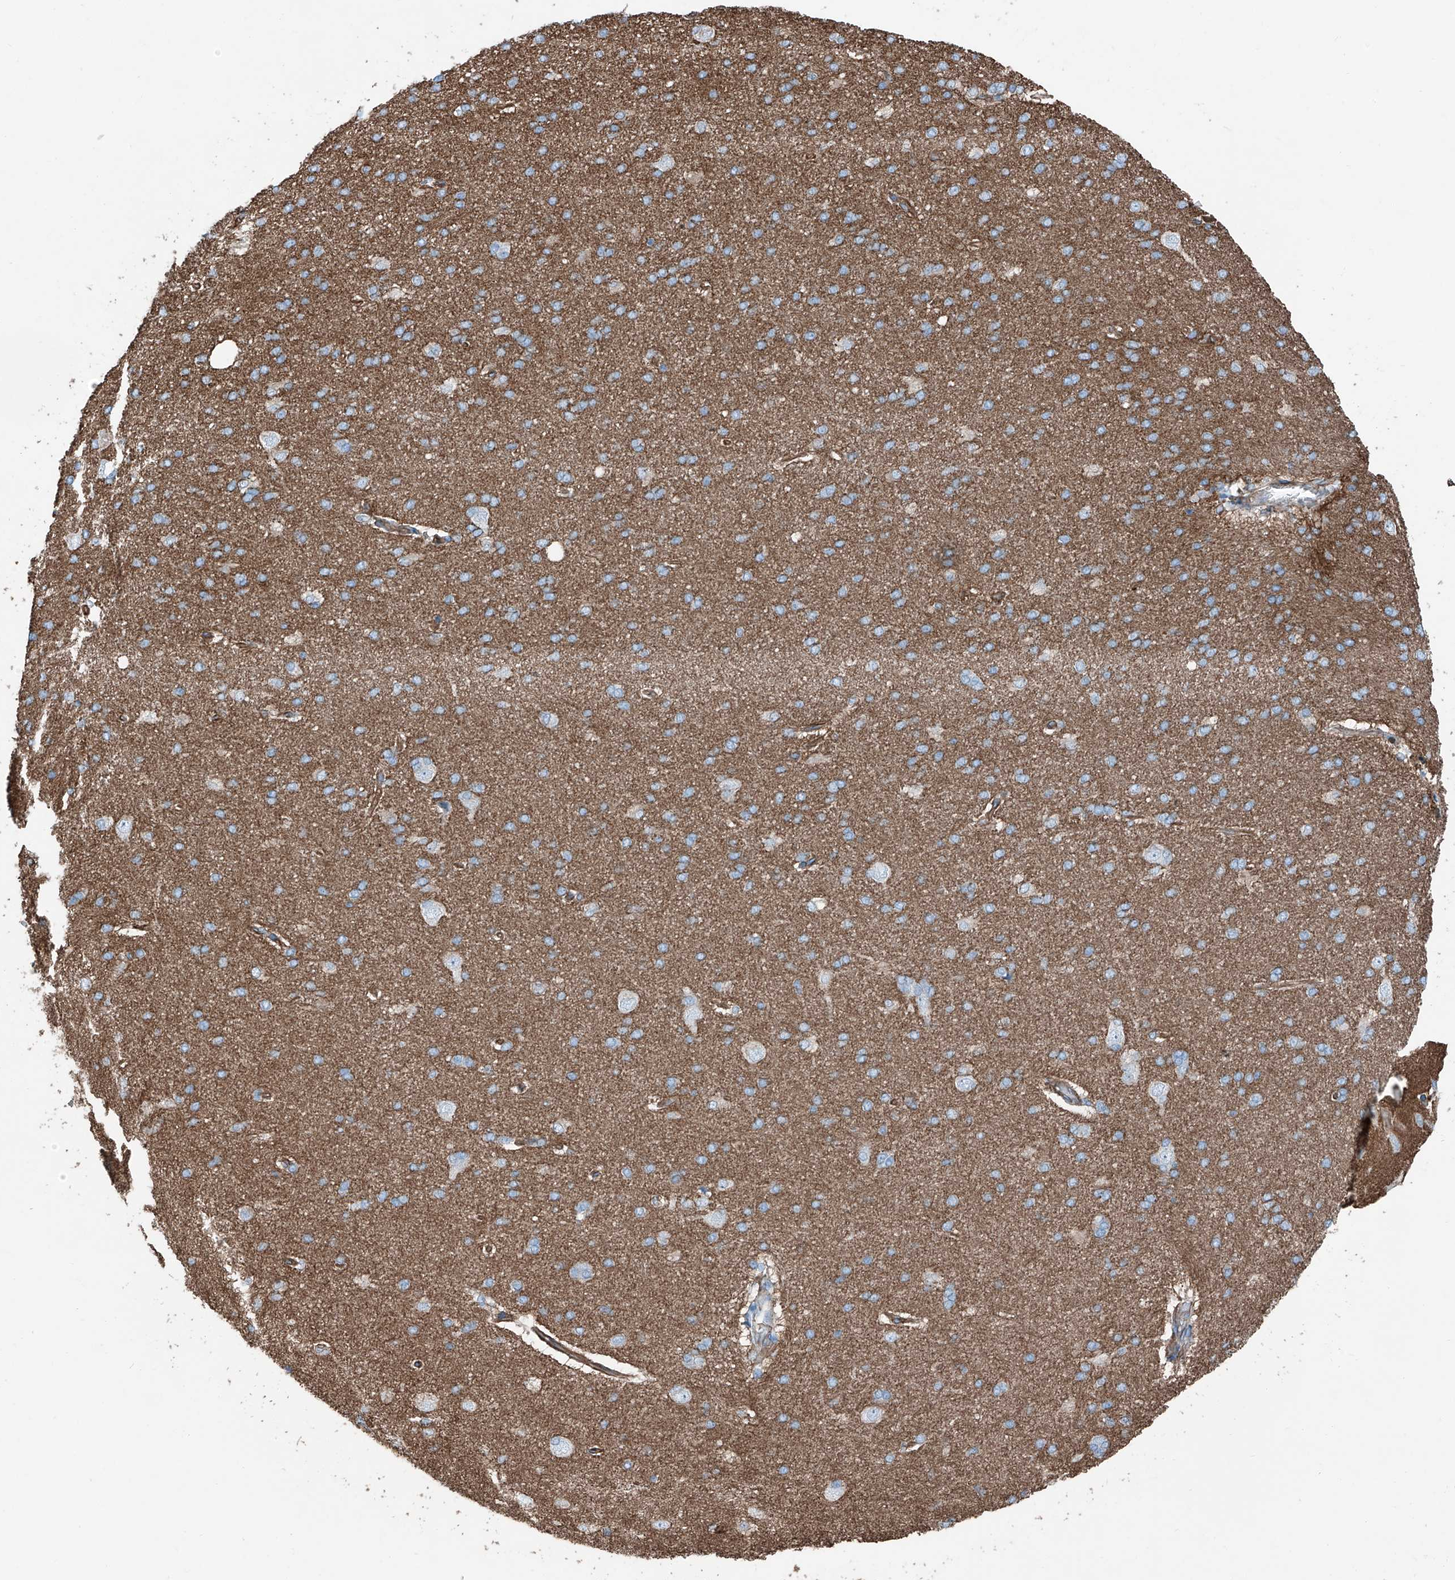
{"staining": {"intensity": "moderate", "quantity": ">75%", "location": "cytoplasmic/membranous"}, "tissue": "cerebral cortex", "cell_type": "Endothelial cells", "image_type": "normal", "snomed": [{"axis": "morphology", "description": "Normal tissue, NOS"}, {"axis": "topography", "description": "Cerebral cortex"}], "caption": "A histopathology image showing moderate cytoplasmic/membranous positivity in about >75% of endothelial cells in normal cerebral cortex, as visualized by brown immunohistochemical staining.", "gene": "THEMIS2", "patient": {"sex": "male", "age": 62}}